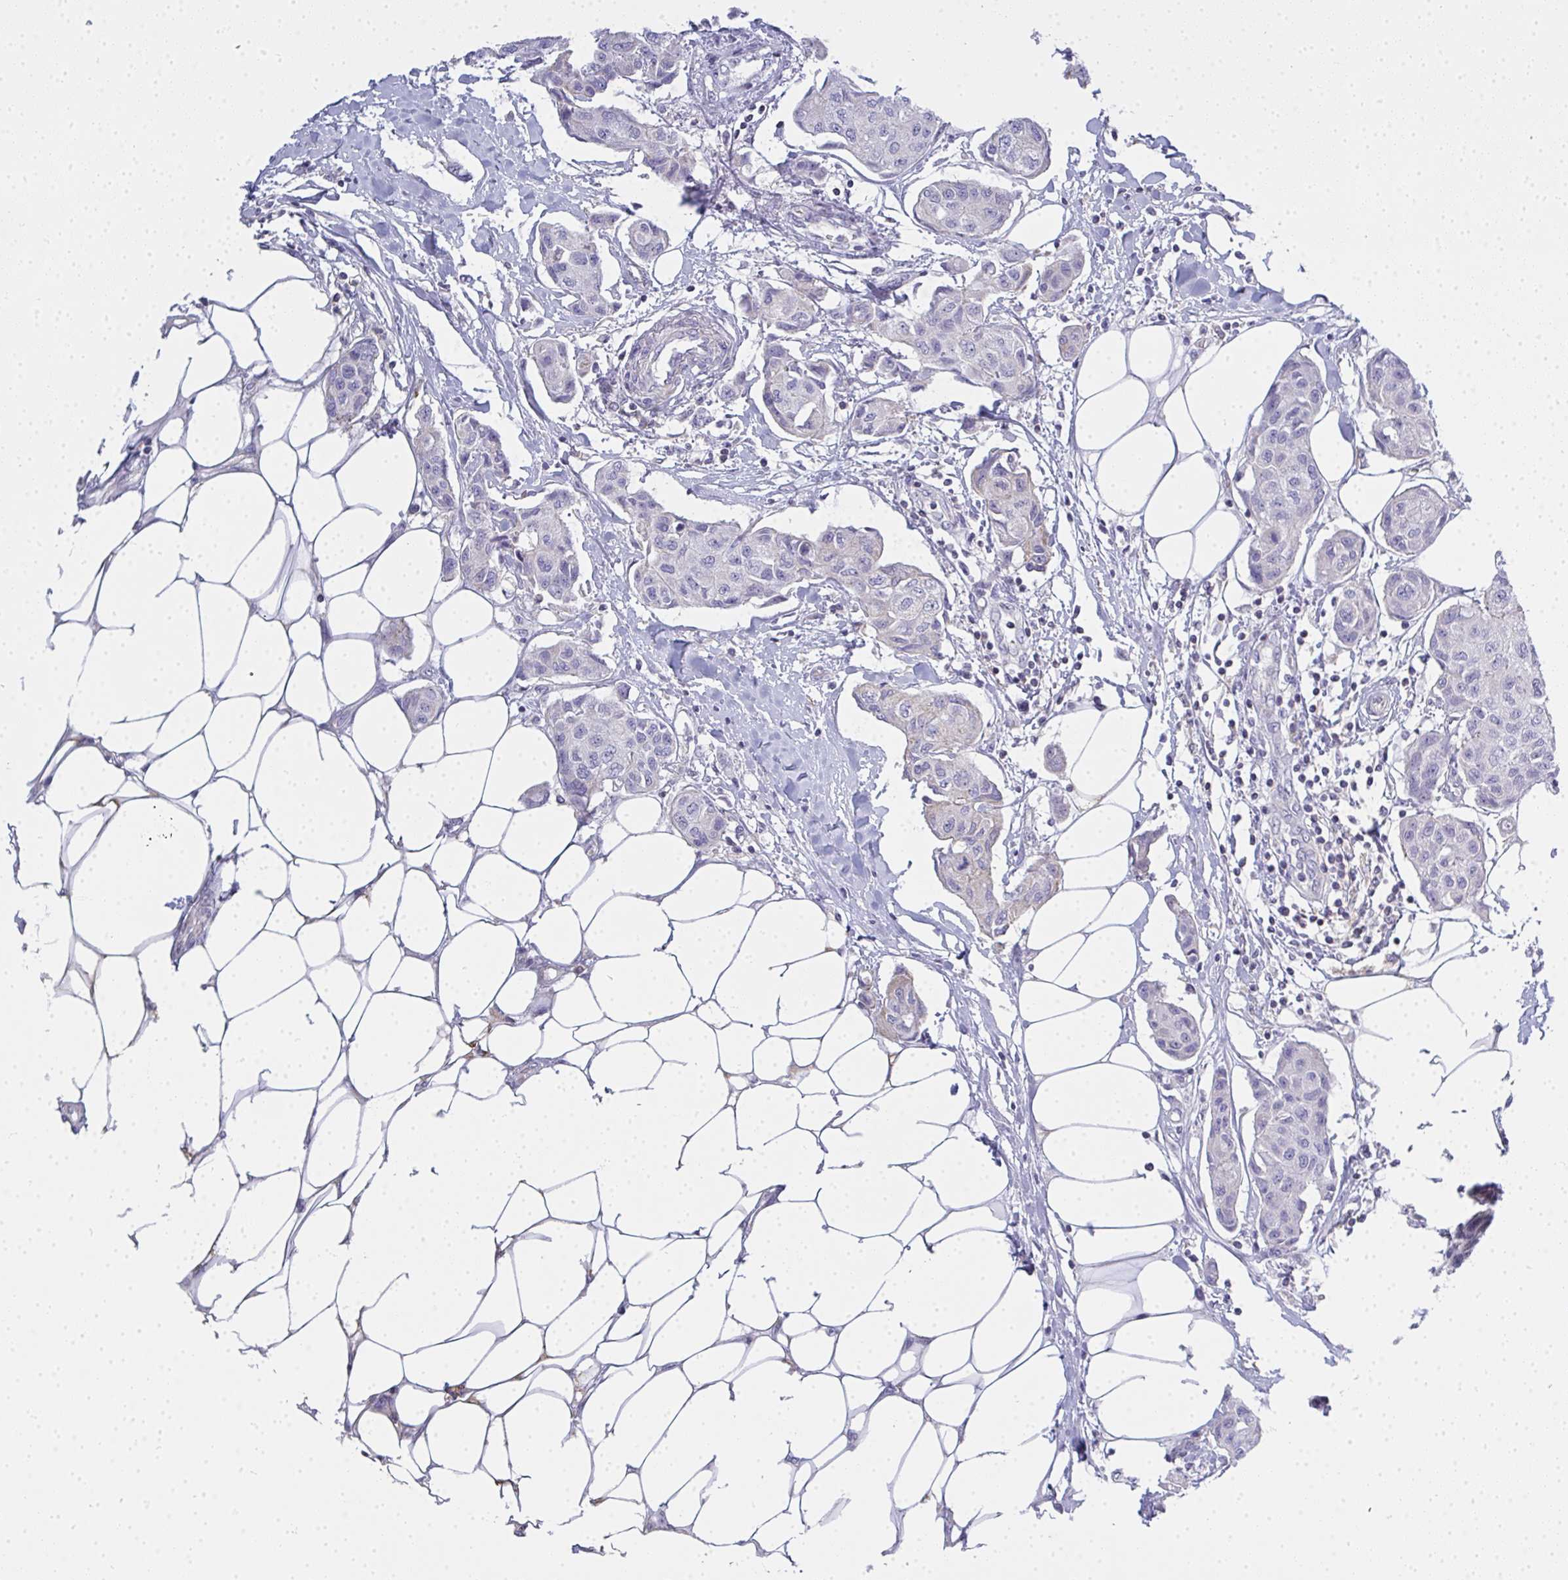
{"staining": {"intensity": "negative", "quantity": "none", "location": "none"}, "tissue": "breast cancer", "cell_type": "Tumor cells", "image_type": "cancer", "snomed": [{"axis": "morphology", "description": "Duct carcinoma"}, {"axis": "topography", "description": "Breast"}, {"axis": "topography", "description": "Lymph node"}], "caption": "Histopathology image shows no significant protein positivity in tumor cells of infiltrating ductal carcinoma (breast).", "gene": "GSDMB", "patient": {"sex": "female", "age": 80}}